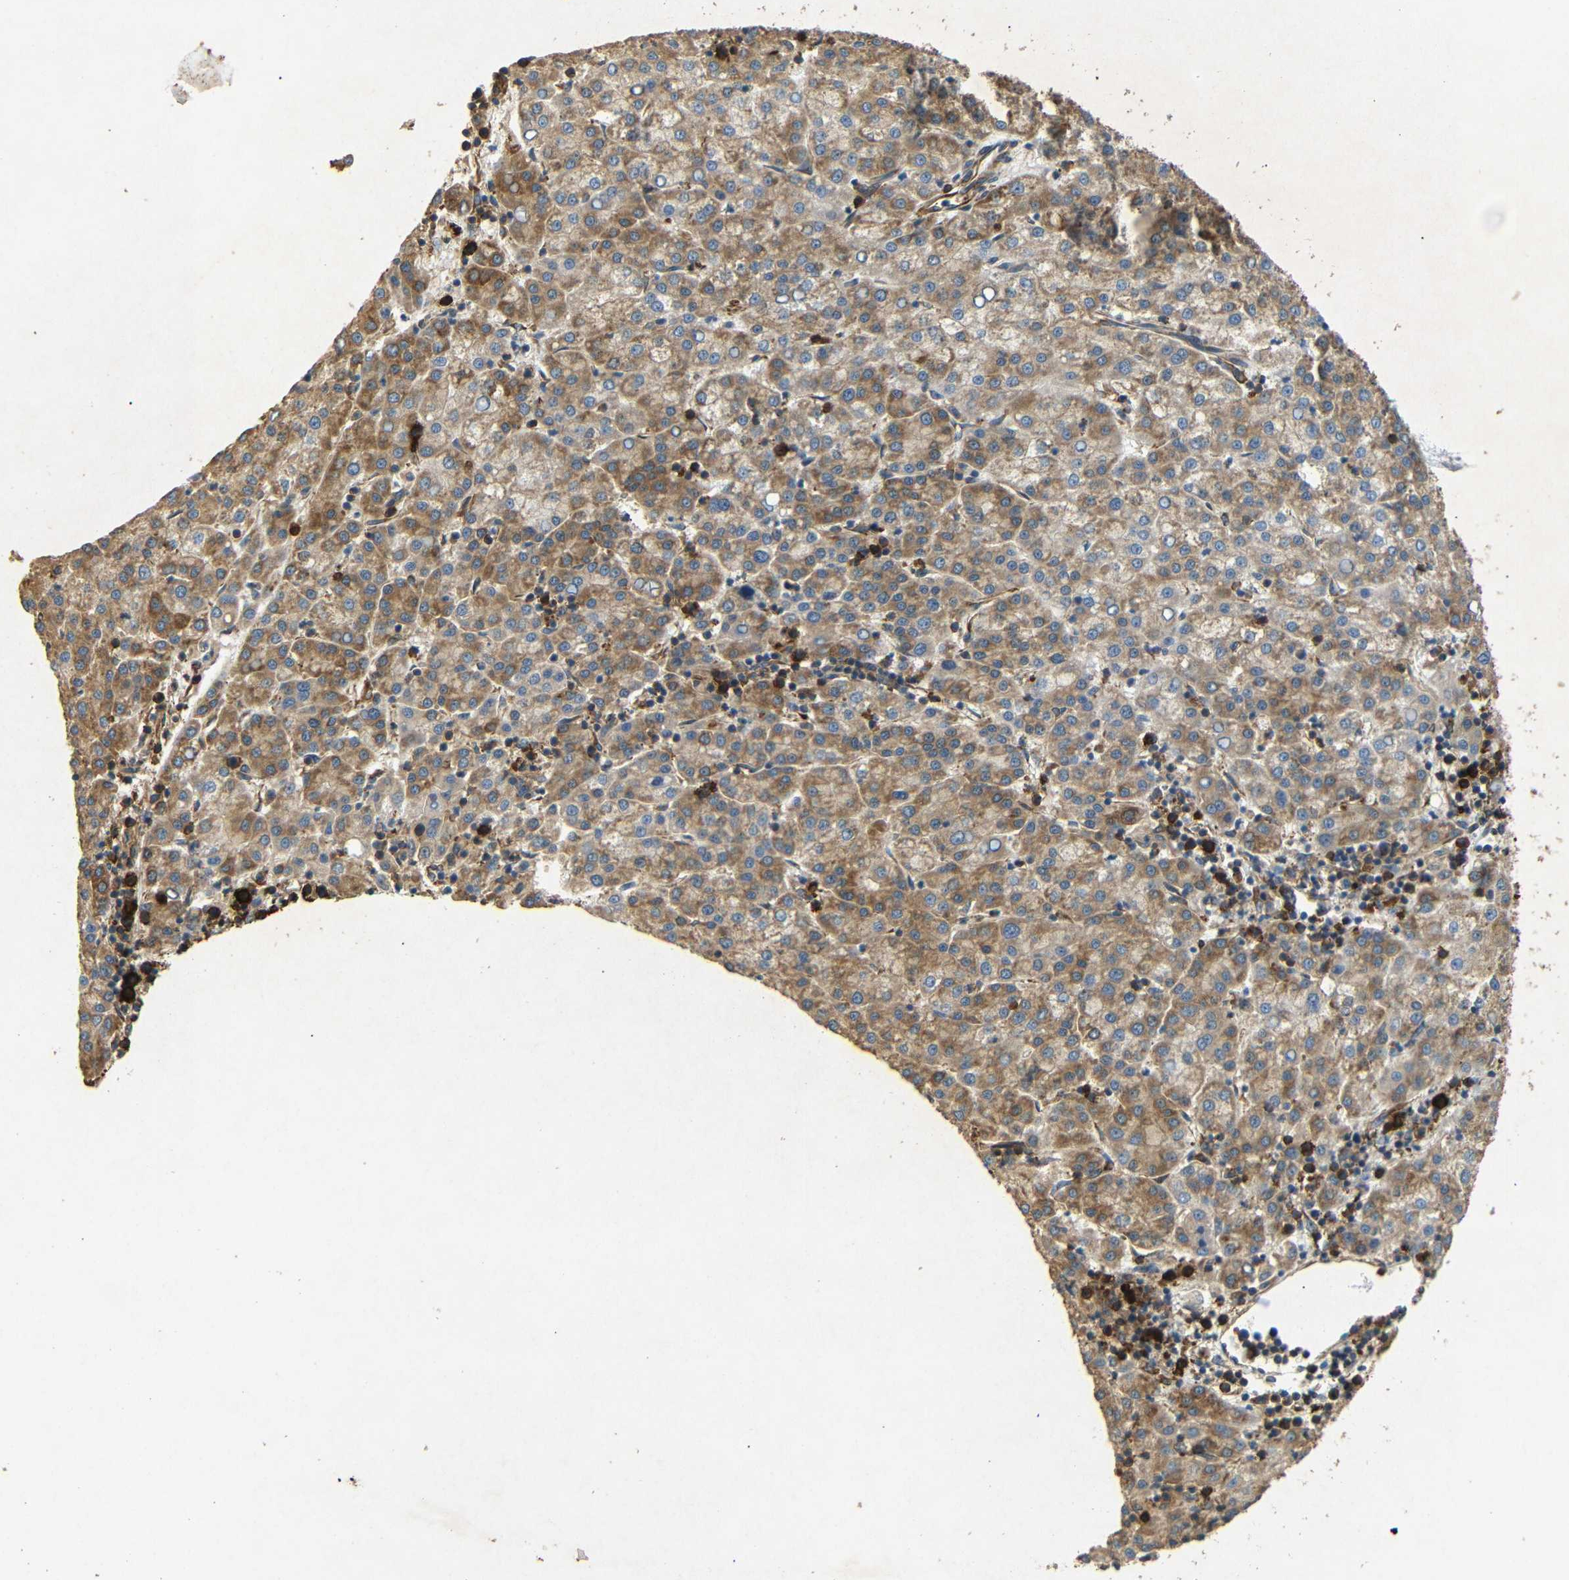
{"staining": {"intensity": "moderate", "quantity": ">75%", "location": "cytoplasmic/membranous"}, "tissue": "liver cancer", "cell_type": "Tumor cells", "image_type": "cancer", "snomed": [{"axis": "morphology", "description": "Carcinoma, Hepatocellular, NOS"}, {"axis": "topography", "description": "Liver"}], "caption": "High-magnification brightfield microscopy of hepatocellular carcinoma (liver) stained with DAB (brown) and counterstained with hematoxylin (blue). tumor cells exhibit moderate cytoplasmic/membranous positivity is seen in approximately>75% of cells.", "gene": "BTF3", "patient": {"sex": "female", "age": 58}}